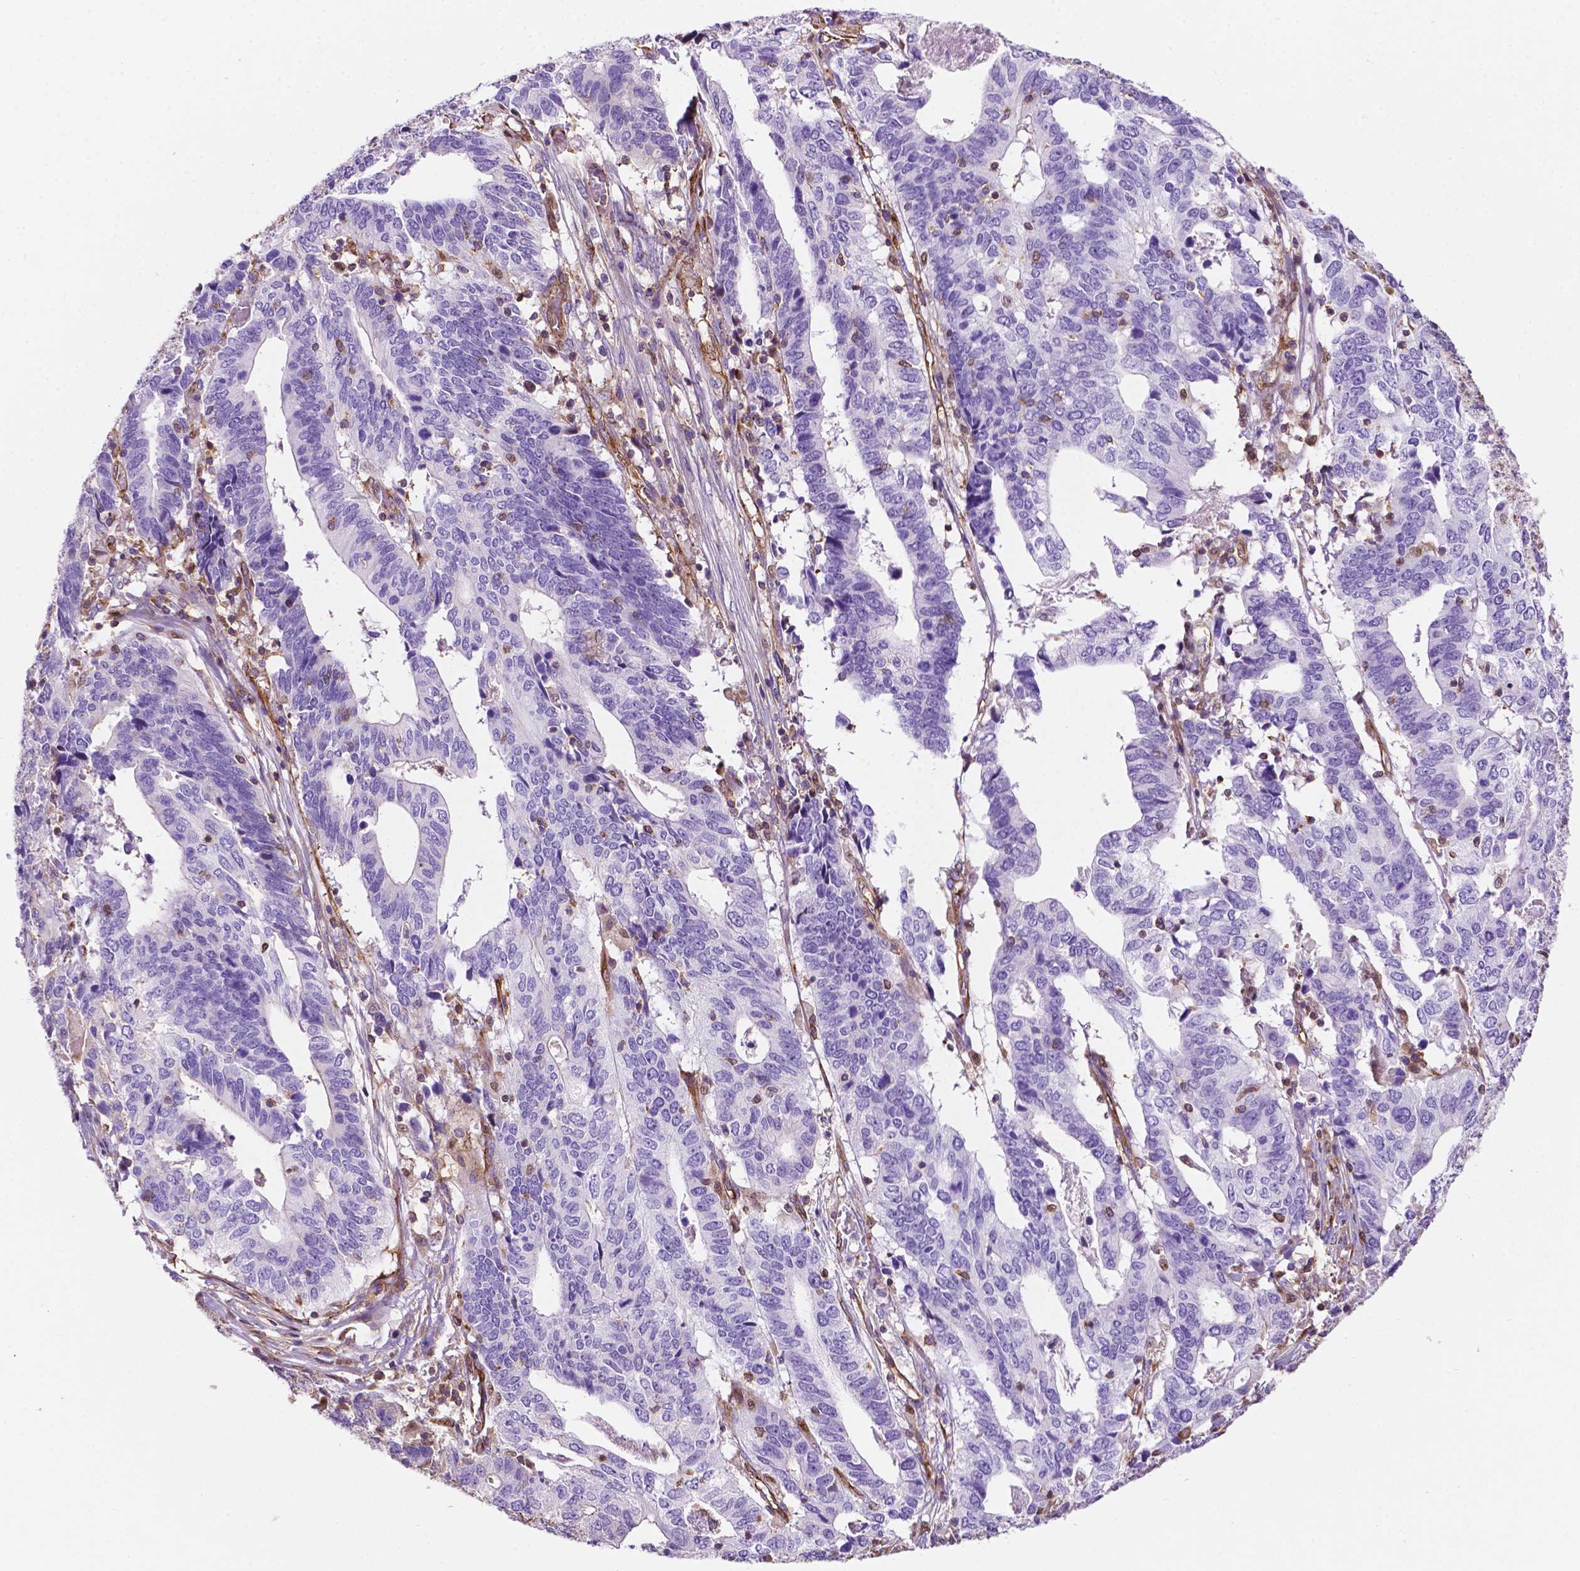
{"staining": {"intensity": "negative", "quantity": "none", "location": "none"}, "tissue": "stomach cancer", "cell_type": "Tumor cells", "image_type": "cancer", "snomed": [{"axis": "morphology", "description": "Adenocarcinoma, NOS"}, {"axis": "topography", "description": "Stomach, upper"}], "caption": "Photomicrograph shows no protein expression in tumor cells of adenocarcinoma (stomach) tissue.", "gene": "DCN", "patient": {"sex": "female", "age": 67}}